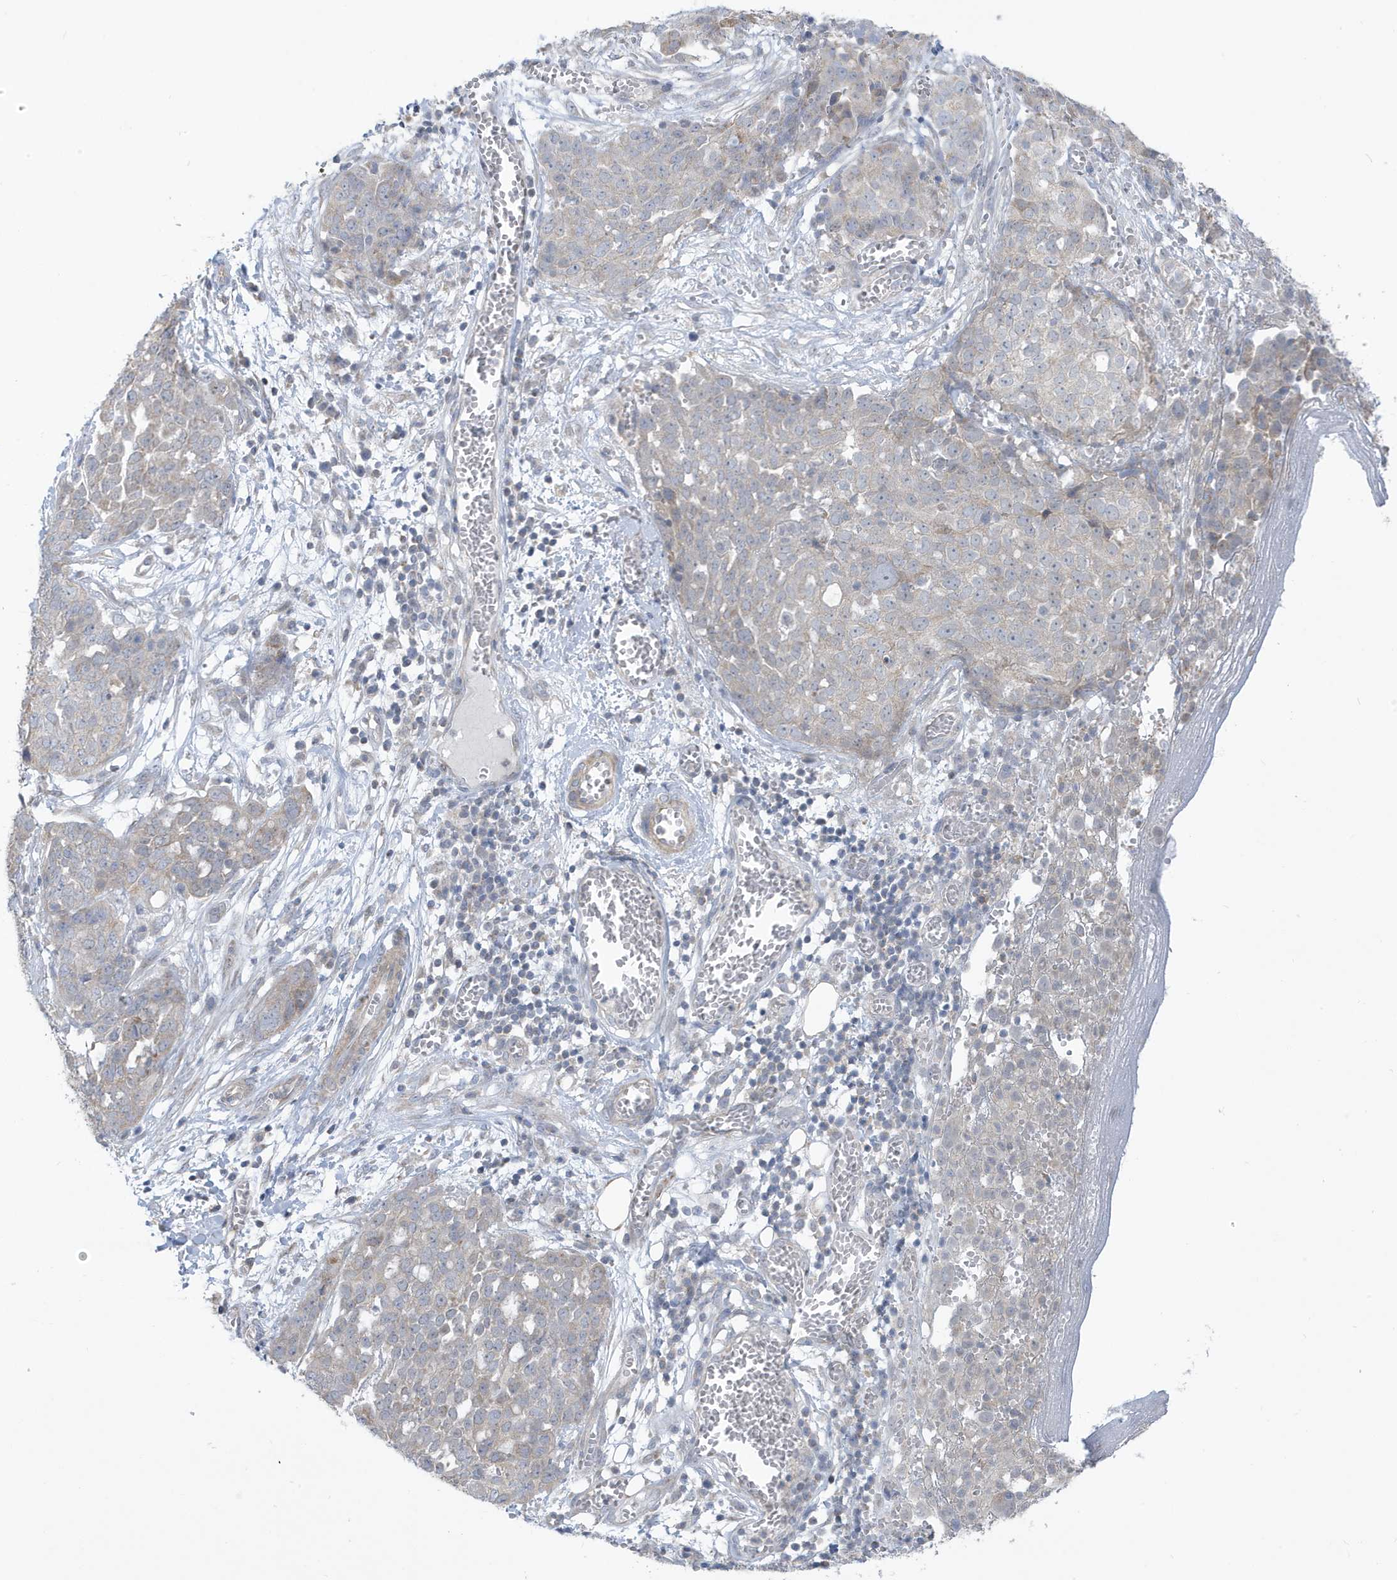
{"staining": {"intensity": "weak", "quantity": "<25%", "location": "cytoplasmic/membranous"}, "tissue": "ovarian cancer", "cell_type": "Tumor cells", "image_type": "cancer", "snomed": [{"axis": "morphology", "description": "Cystadenocarcinoma, serous, NOS"}, {"axis": "topography", "description": "Soft tissue"}, {"axis": "topography", "description": "Ovary"}], "caption": "A high-resolution photomicrograph shows immunohistochemistry staining of ovarian cancer (serous cystadenocarcinoma), which demonstrates no significant positivity in tumor cells.", "gene": "ATP13A5", "patient": {"sex": "female", "age": 57}}